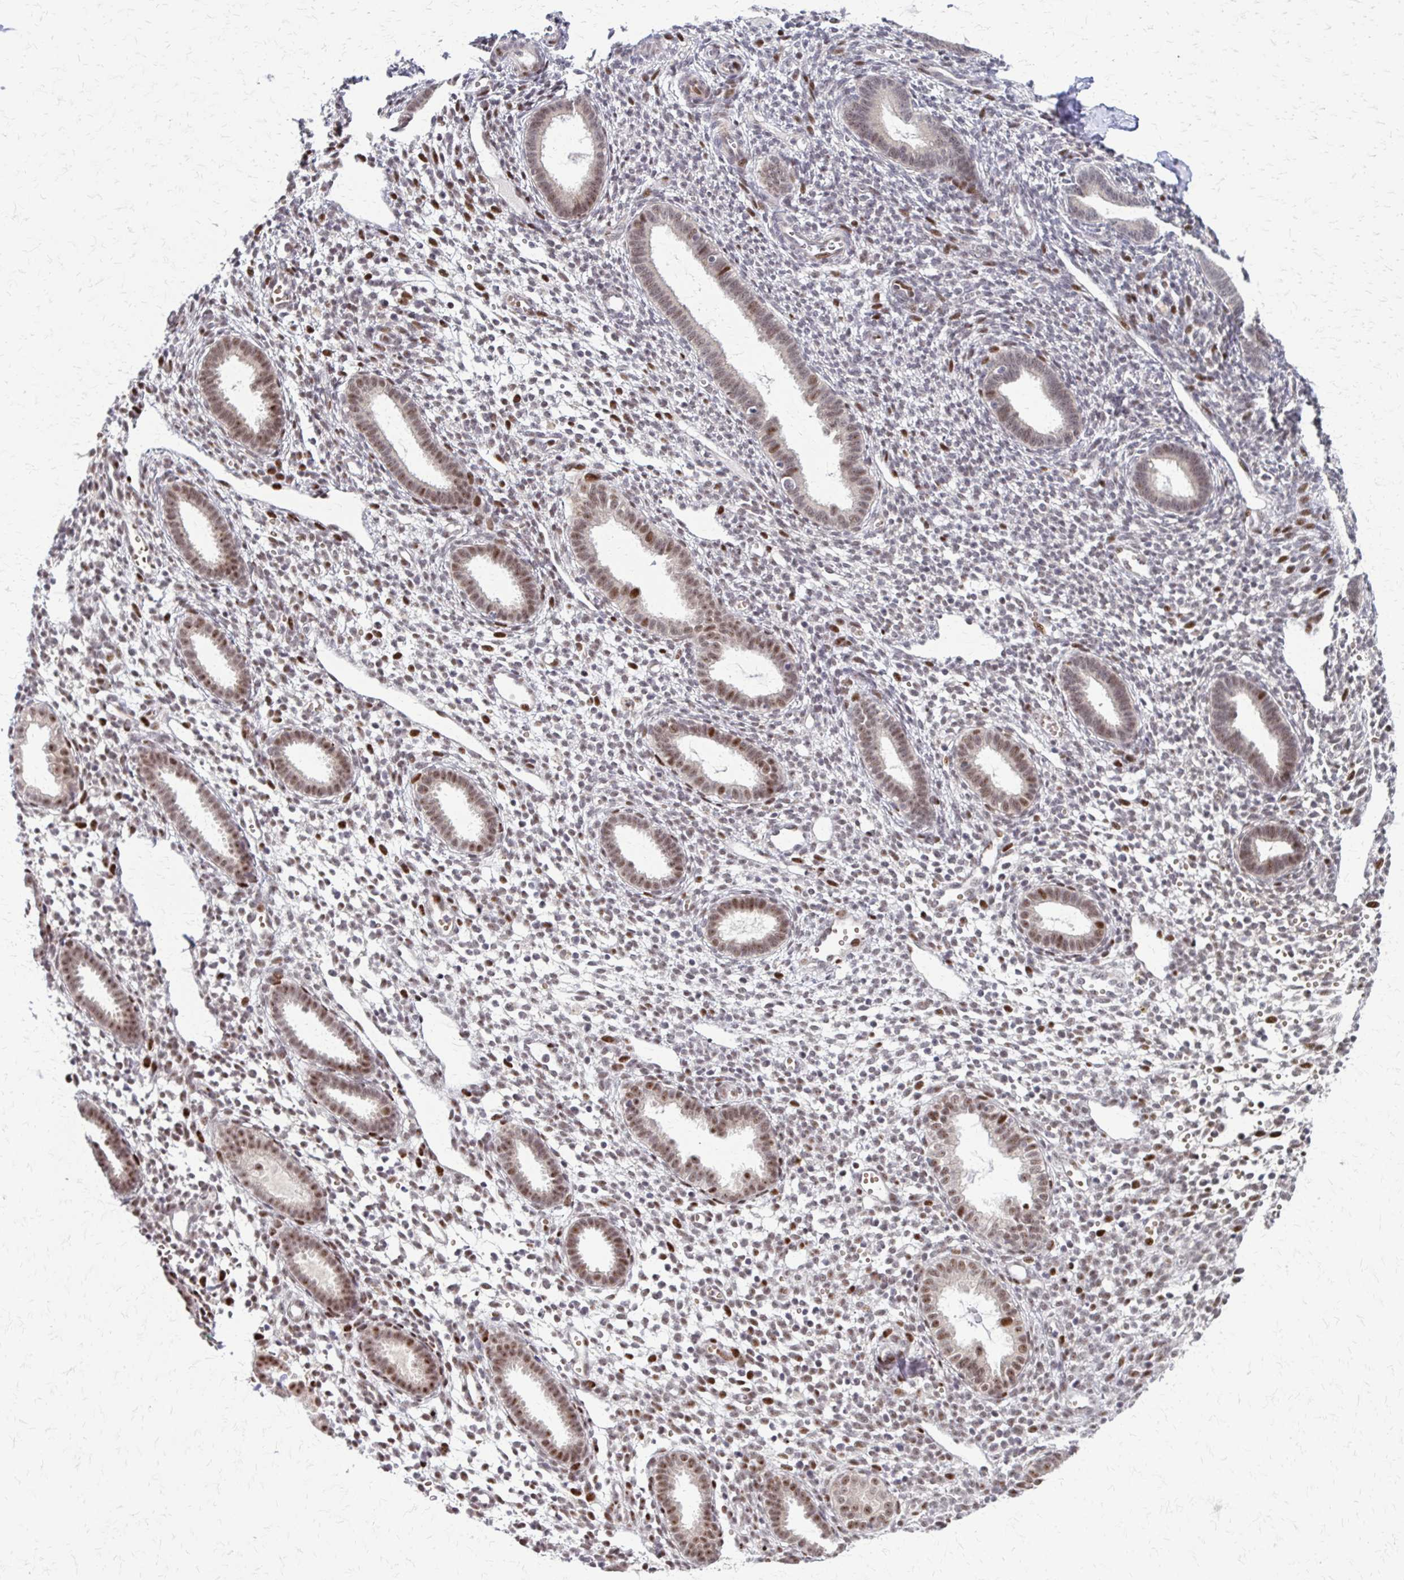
{"staining": {"intensity": "strong", "quantity": "<25%", "location": "nuclear"}, "tissue": "endometrium", "cell_type": "Cells in endometrial stroma", "image_type": "normal", "snomed": [{"axis": "morphology", "description": "Normal tissue, NOS"}, {"axis": "topography", "description": "Endometrium"}], "caption": "Brown immunohistochemical staining in unremarkable human endometrium demonstrates strong nuclear expression in approximately <25% of cells in endometrial stroma.", "gene": "TRIR", "patient": {"sex": "female", "age": 36}}